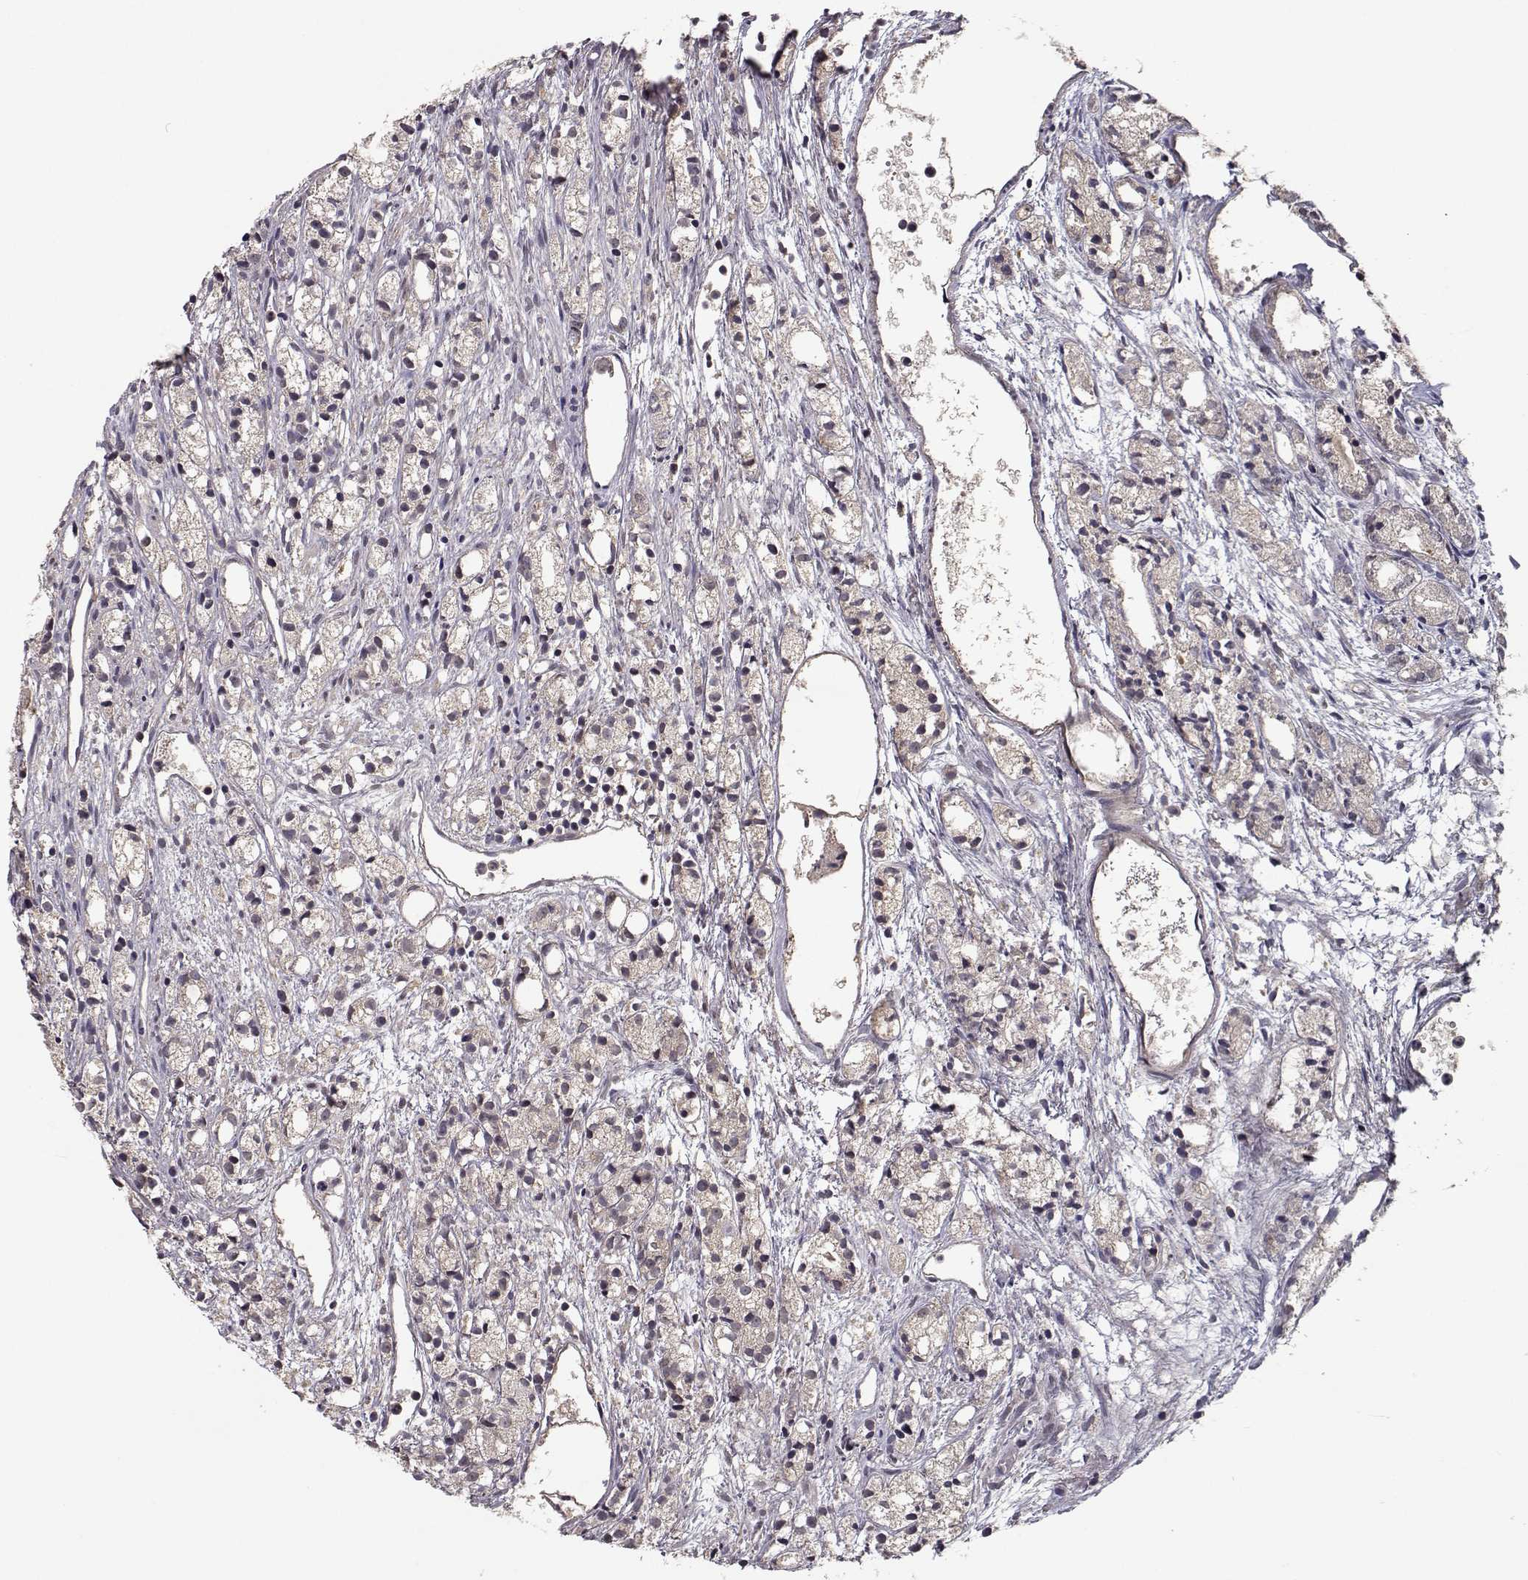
{"staining": {"intensity": "weak", "quantity": "25%-75%", "location": "cytoplasmic/membranous"}, "tissue": "prostate cancer", "cell_type": "Tumor cells", "image_type": "cancer", "snomed": [{"axis": "morphology", "description": "Adenocarcinoma, Medium grade"}, {"axis": "topography", "description": "Prostate"}], "caption": "Human prostate cancer (medium-grade adenocarcinoma) stained with a protein marker displays weak staining in tumor cells.", "gene": "PLEKHG3", "patient": {"sex": "male", "age": 74}}